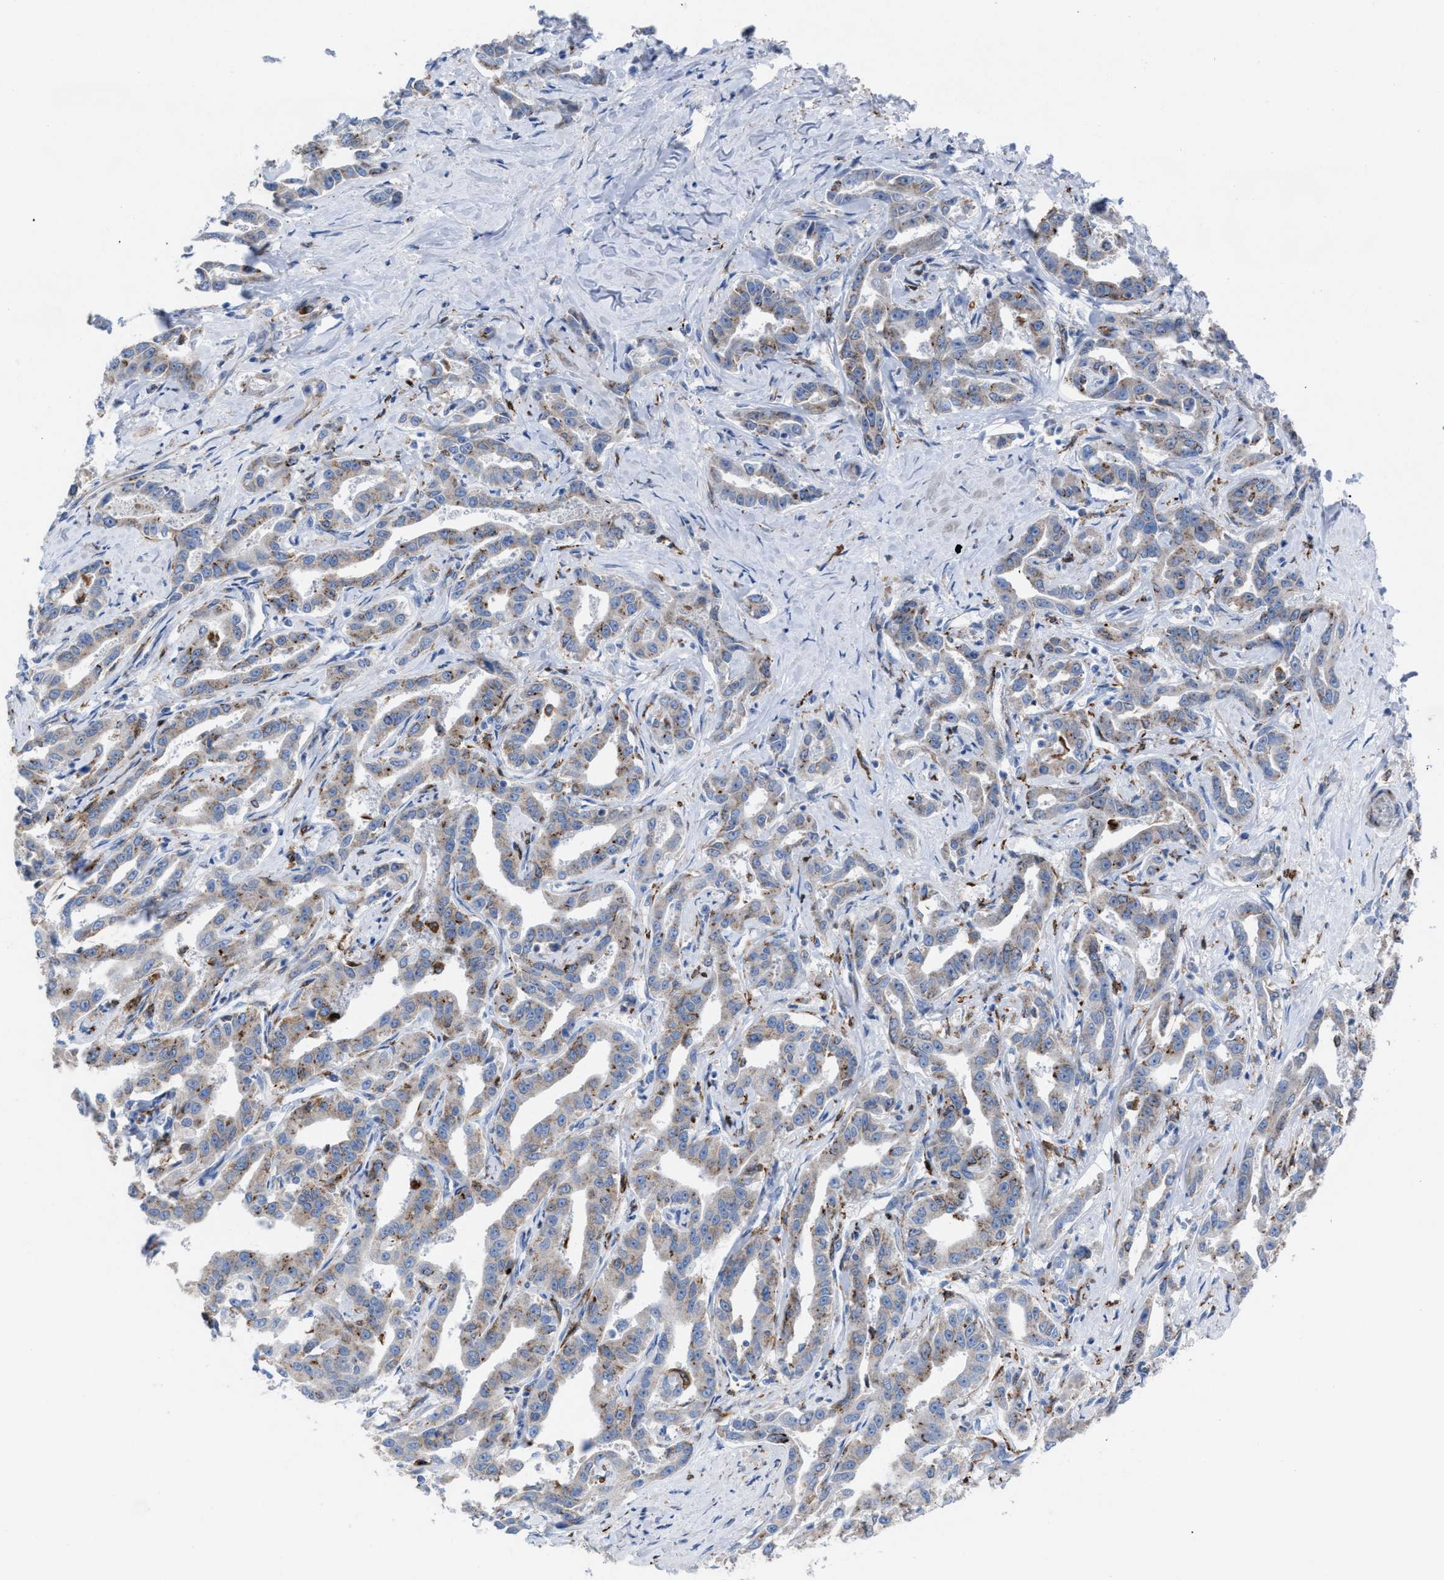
{"staining": {"intensity": "weak", "quantity": "25%-75%", "location": "cytoplasmic/membranous"}, "tissue": "liver cancer", "cell_type": "Tumor cells", "image_type": "cancer", "snomed": [{"axis": "morphology", "description": "Cholangiocarcinoma"}, {"axis": "topography", "description": "Liver"}], "caption": "Immunohistochemistry of cholangiocarcinoma (liver) shows low levels of weak cytoplasmic/membranous positivity in approximately 25%-75% of tumor cells.", "gene": "SLC47A1", "patient": {"sex": "male", "age": 59}}